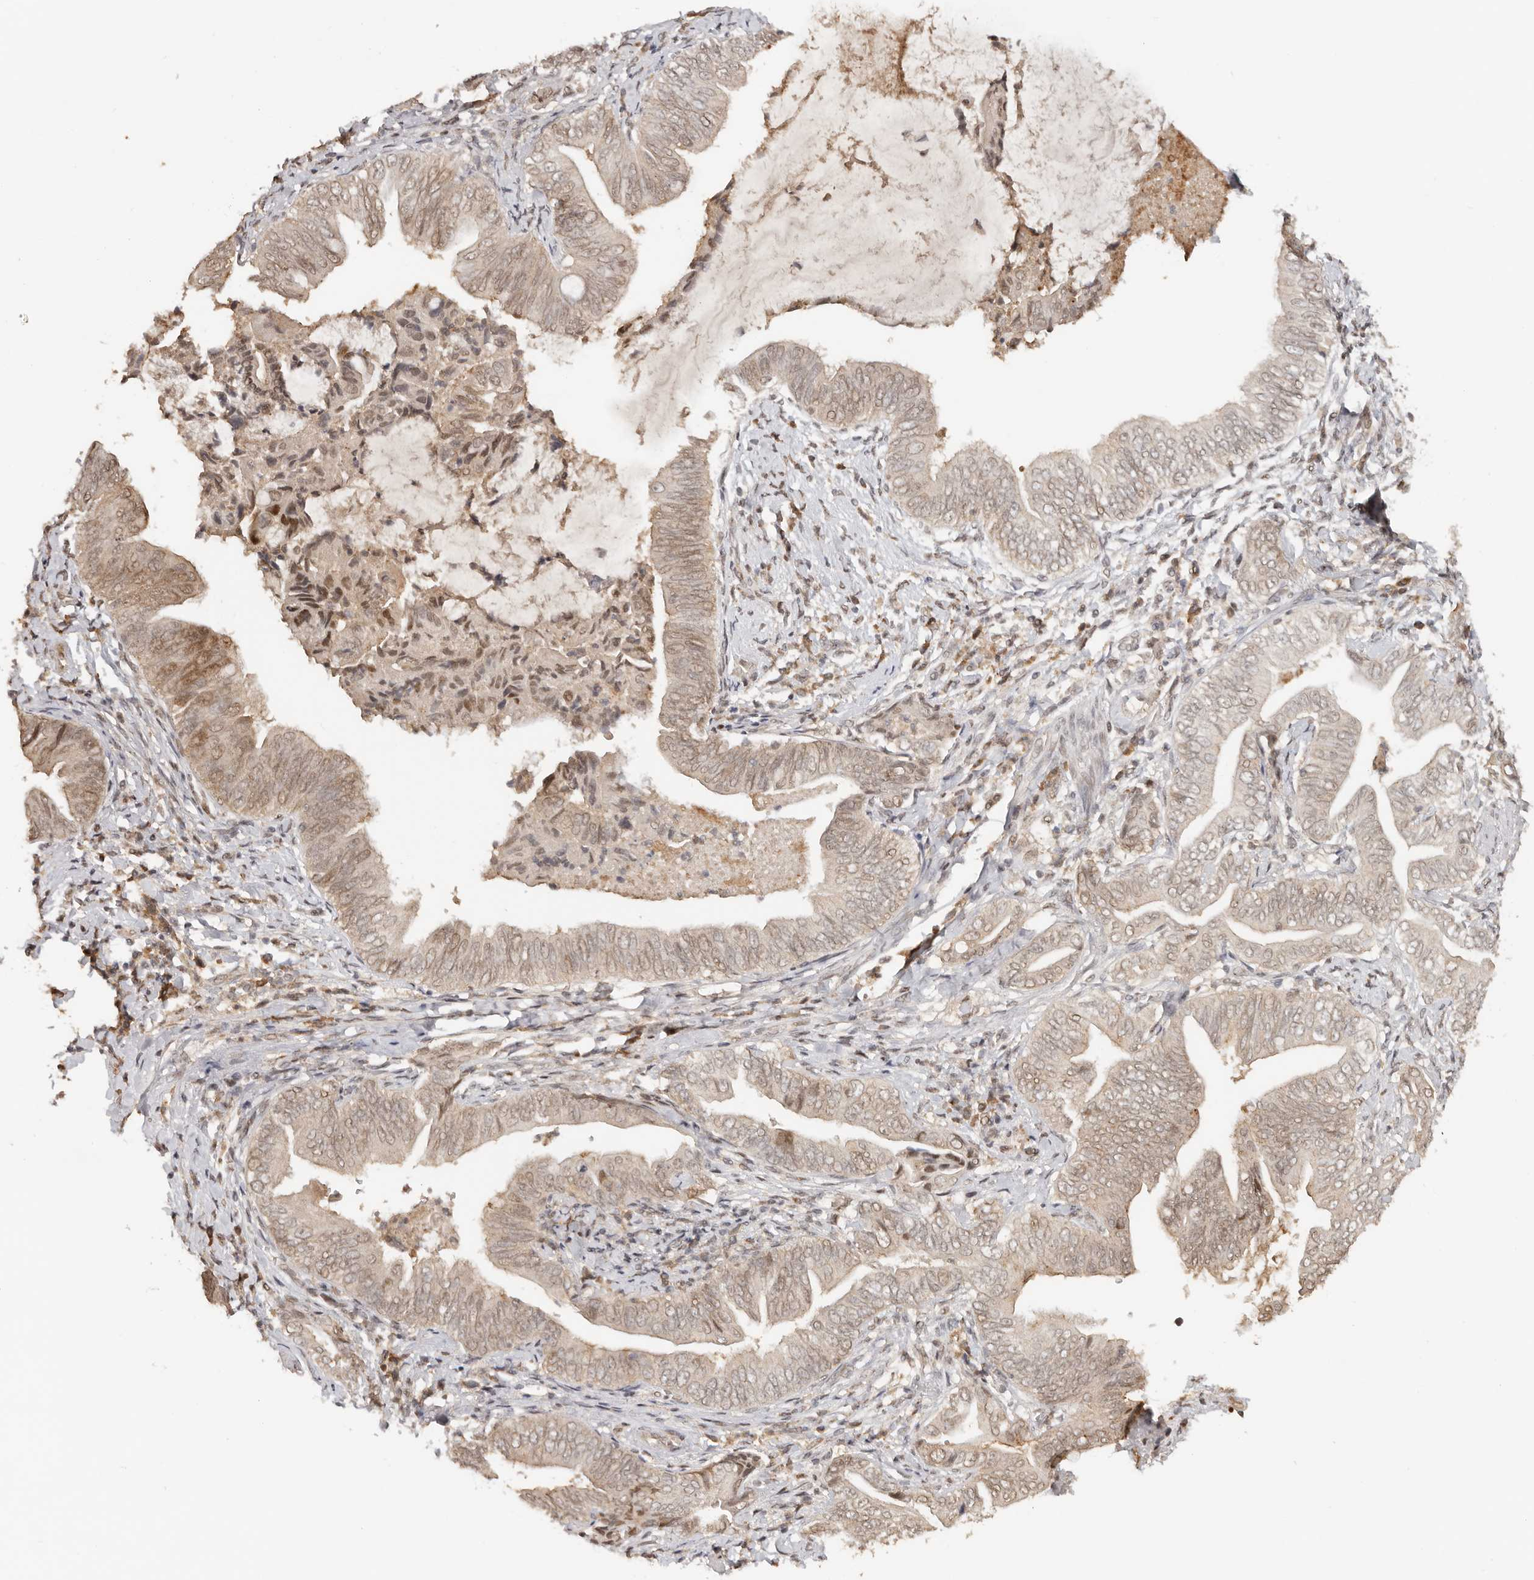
{"staining": {"intensity": "moderate", "quantity": ">75%", "location": "cytoplasmic/membranous,nuclear"}, "tissue": "pancreatic cancer", "cell_type": "Tumor cells", "image_type": "cancer", "snomed": [{"axis": "morphology", "description": "Adenocarcinoma, NOS"}, {"axis": "topography", "description": "Pancreas"}], "caption": "Protein staining by immunohistochemistry shows moderate cytoplasmic/membranous and nuclear positivity in approximately >75% of tumor cells in pancreatic cancer (adenocarcinoma).", "gene": "SEC14L1", "patient": {"sex": "male", "age": 75}}